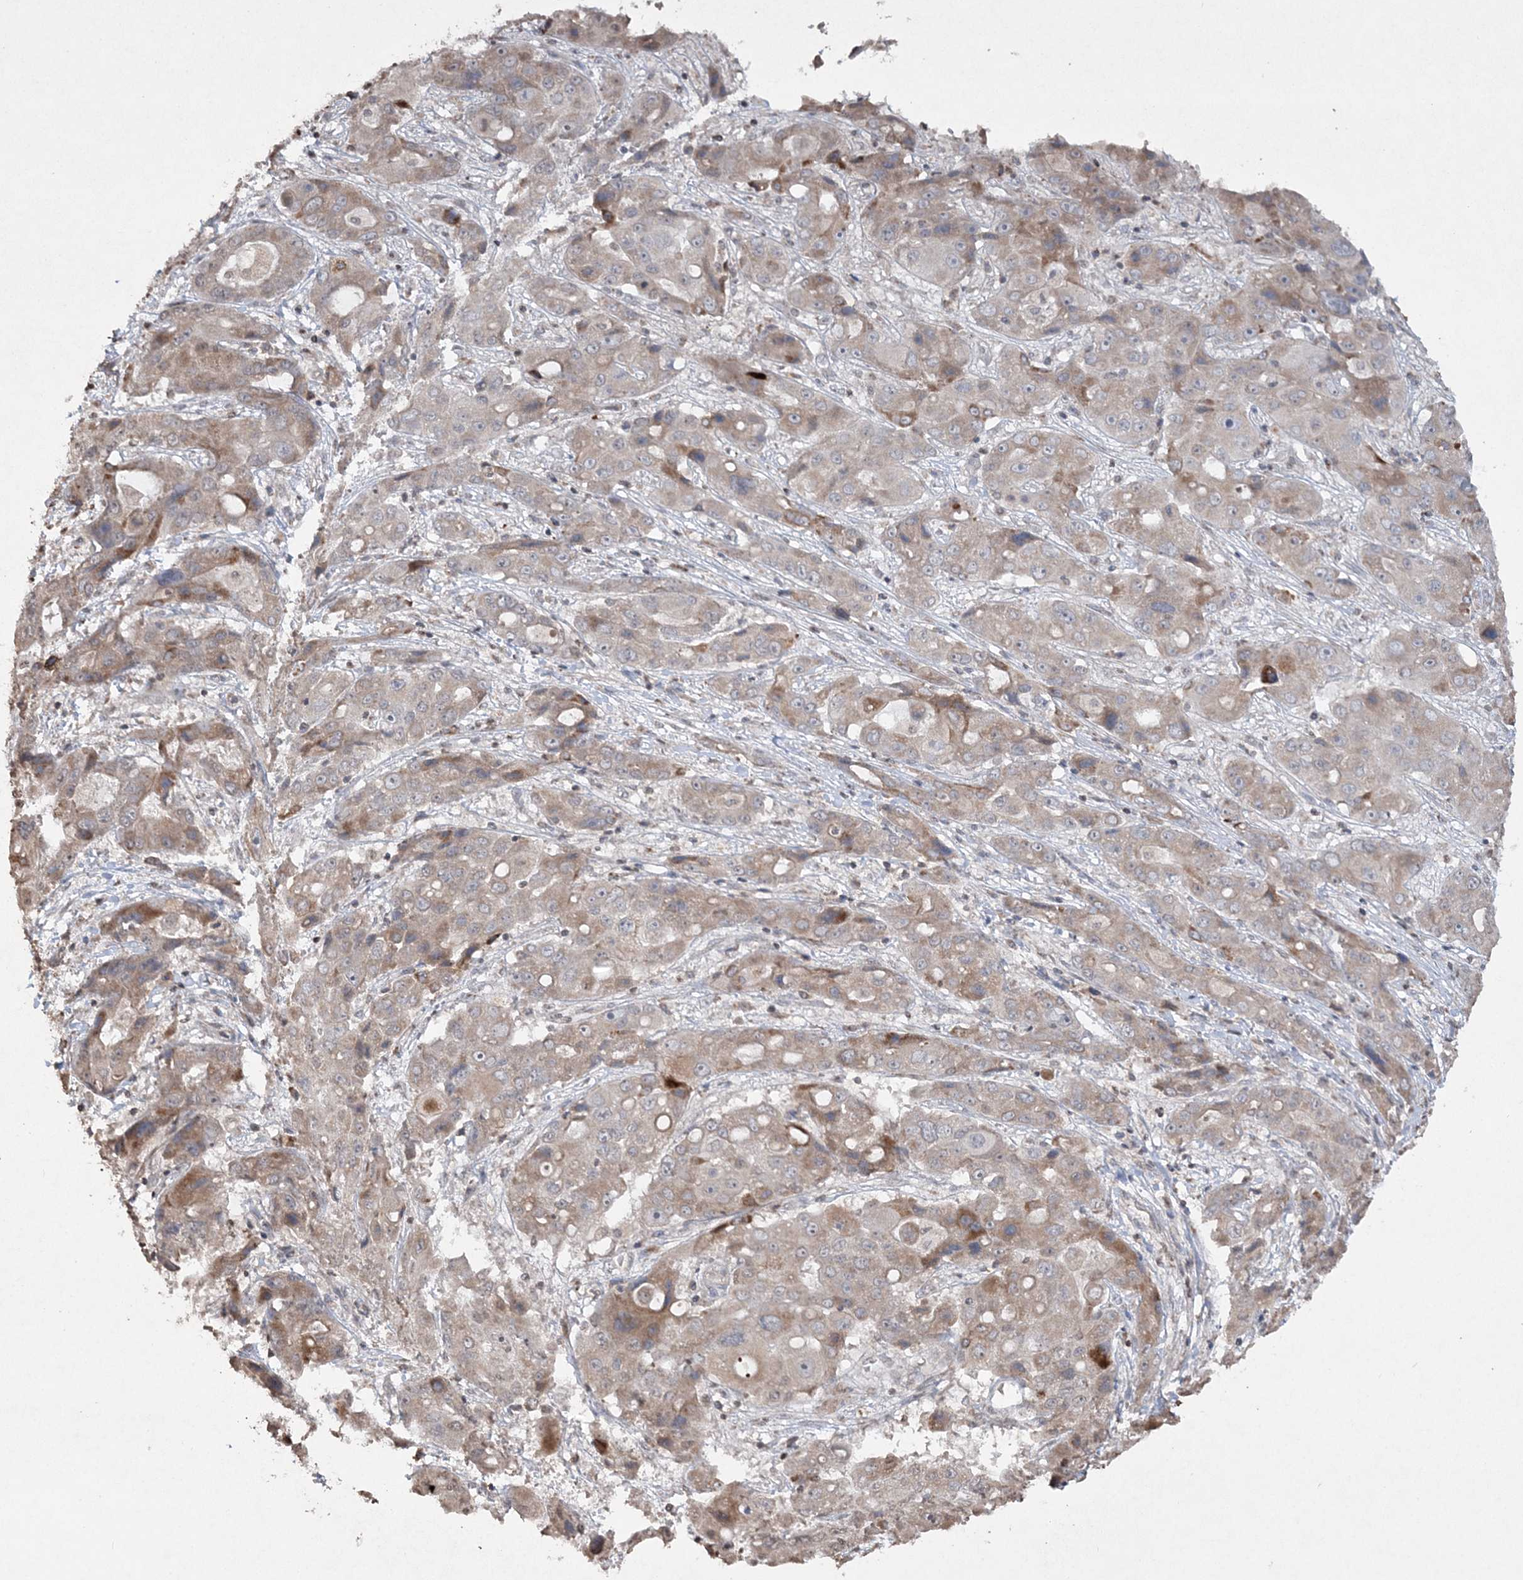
{"staining": {"intensity": "moderate", "quantity": "25%-75%", "location": "cytoplasmic/membranous"}, "tissue": "liver cancer", "cell_type": "Tumor cells", "image_type": "cancer", "snomed": [{"axis": "morphology", "description": "Cholangiocarcinoma"}, {"axis": "topography", "description": "Liver"}], "caption": "Protein staining by immunohistochemistry exhibits moderate cytoplasmic/membranous positivity in approximately 25%-75% of tumor cells in liver cancer (cholangiocarcinoma).", "gene": "TTC7A", "patient": {"sex": "male", "age": 67}}